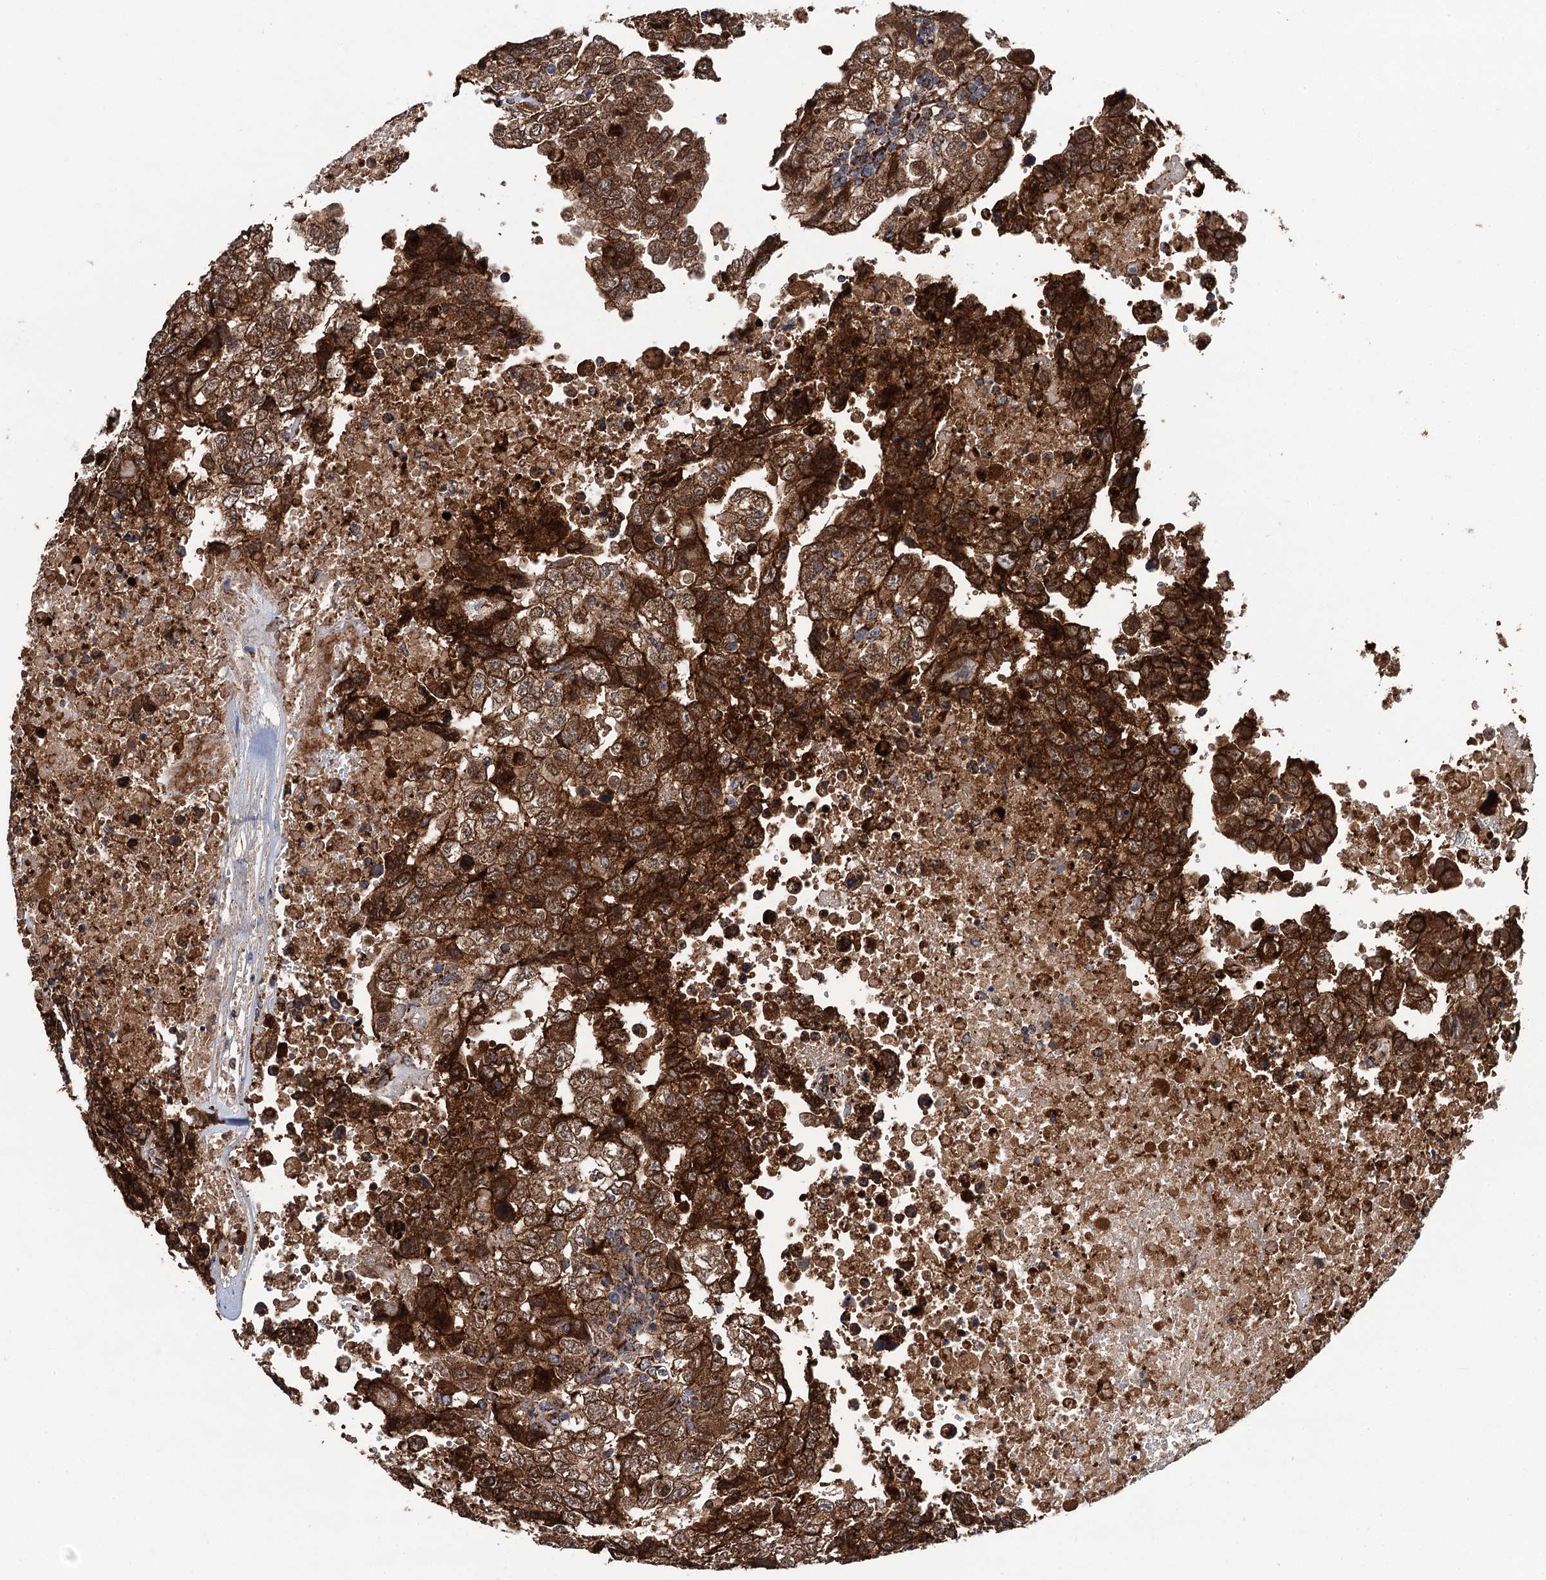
{"staining": {"intensity": "strong", "quantity": ">75%", "location": "cytoplasmic/membranous"}, "tissue": "testis cancer", "cell_type": "Tumor cells", "image_type": "cancer", "snomed": [{"axis": "morphology", "description": "Carcinoma, Embryonal, NOS"}, {"axis": "topography", "description": "Testis"}], "caption": "A brown stain shows strong cytoplasmic/membranous staining of a protein in testis cancer tumor cells. Immunohistochemistry (ihc) stains the protein in brown and the nuclei are stained blue.", "gene": "DGLUCY", "patient": {"sex": "male", "age": 37}}